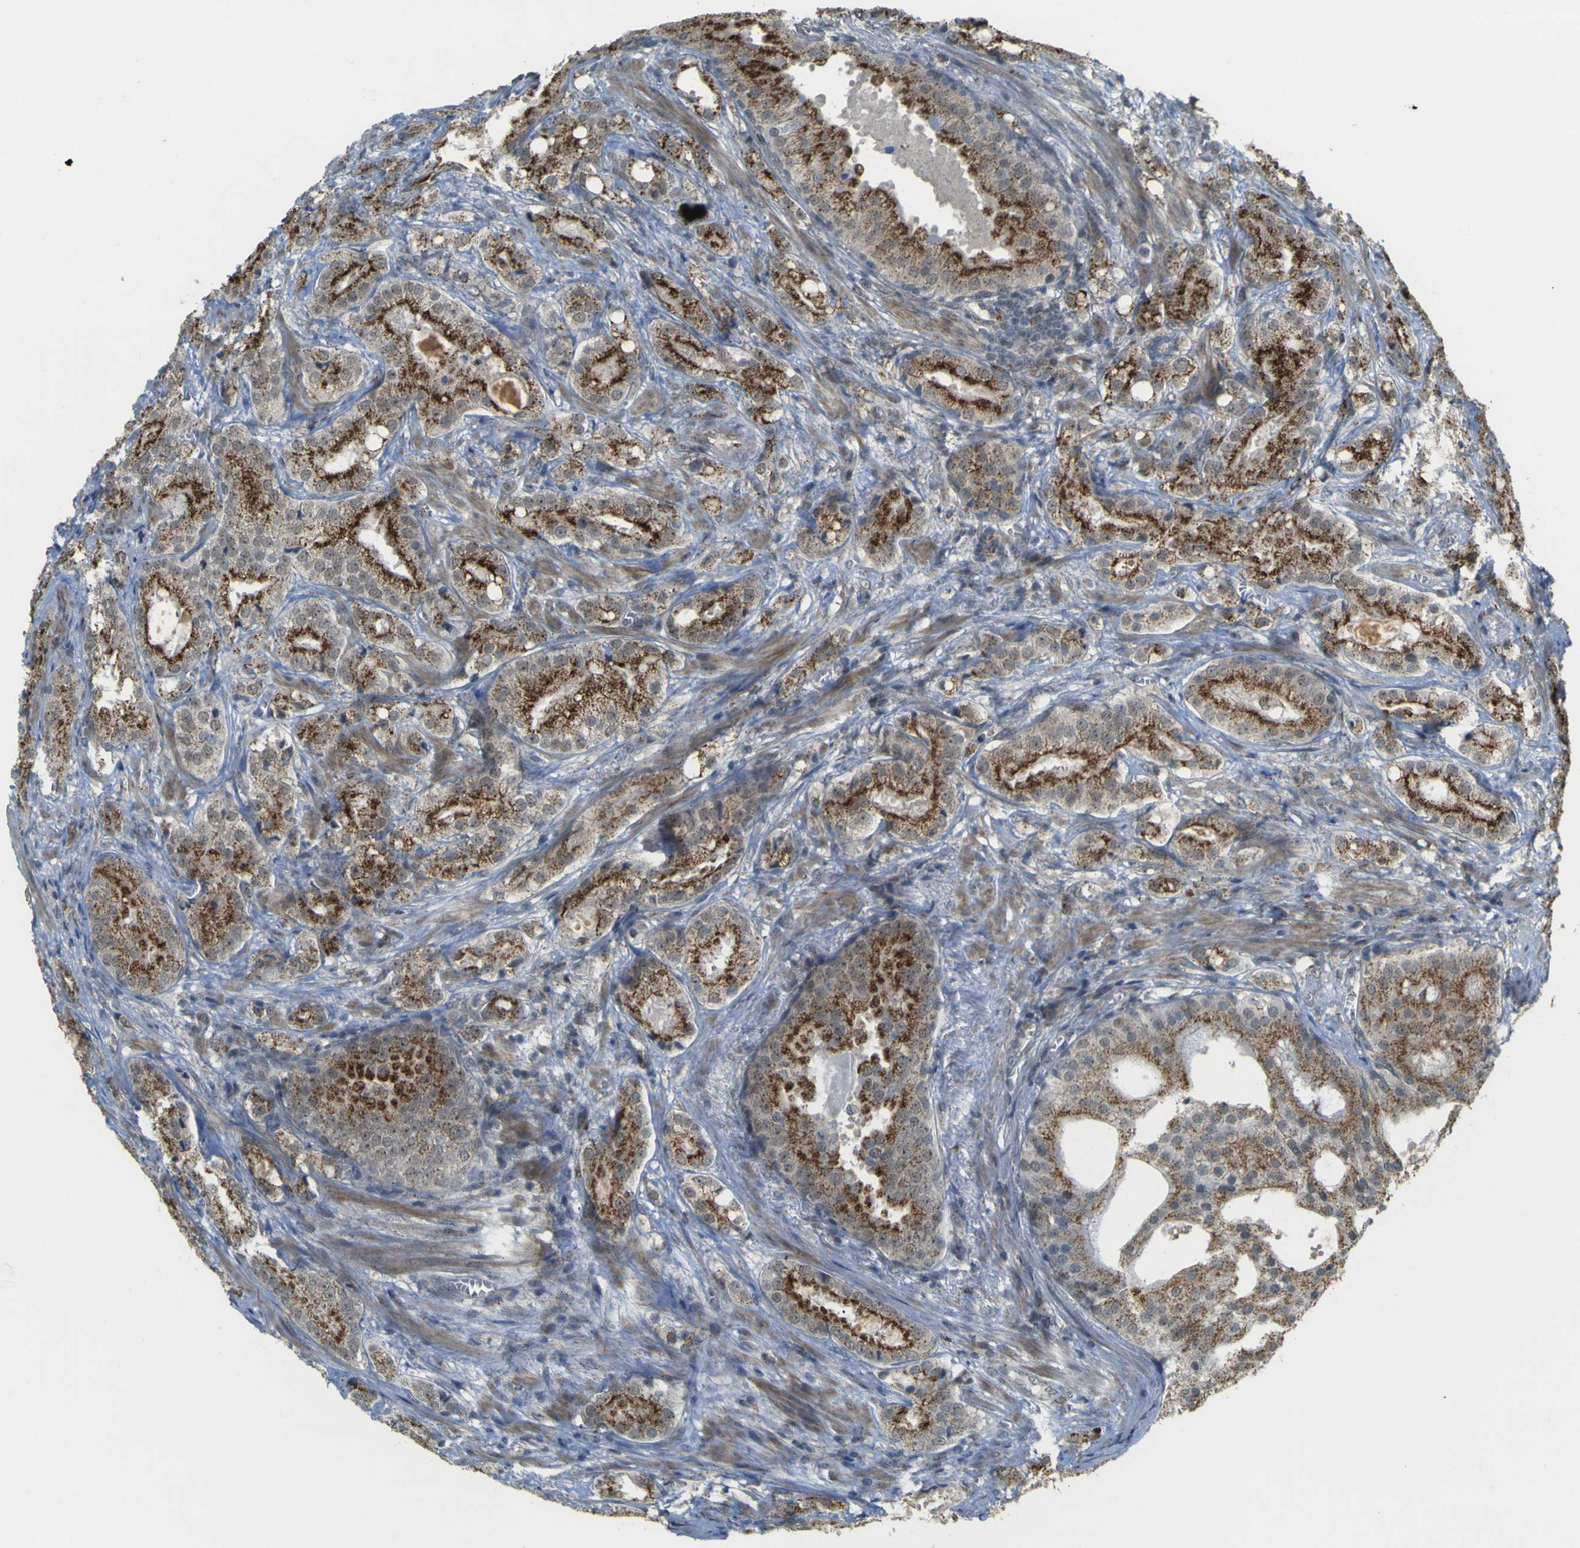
{"staining": {"intensity": "strong", "quantity": ">75%", "location": "cytoplasmic/membranous"}, "tissue": "prostate cancer", "cell_type": "Tumor cells", "image_type": "cancer", "snomed": [{"axis": "morphology", "description": "Adenocarcinoma, High grade"}, {"axis": "topography", "description": "Prostate"}], "caption": "The histopathology image demonstrates a brown stain indicating the presence of a protein in the cytoplasmic/membranous of tumor cells in high-grade adenocarcinoma (prostate).", "gene": "ACBD5", "patient": {"sex": "male", "age": 64}}